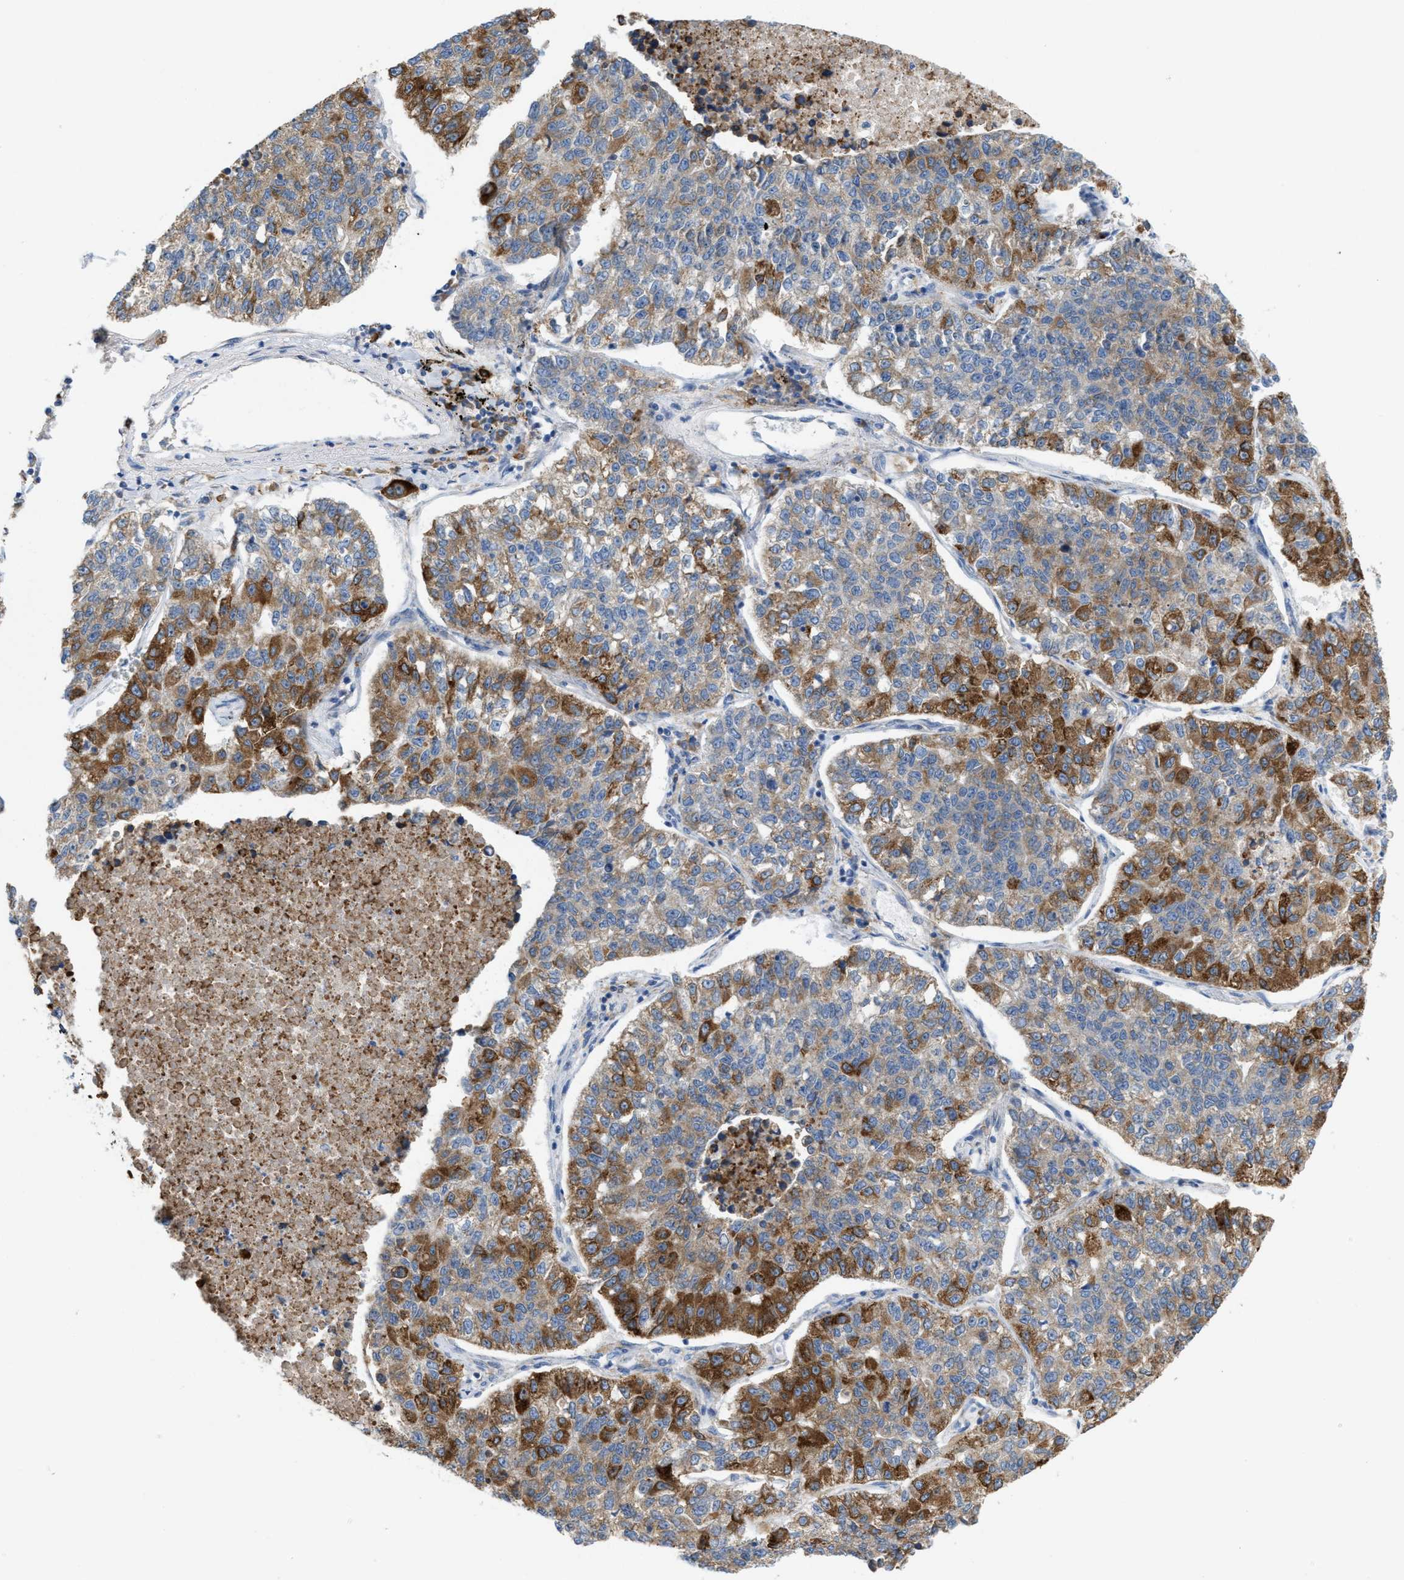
{"staining": {"intensity": "moderate", "quantity": "25%-75%", "location": "cytoplasmic/membranous"}, "tissue": "lung cancer", "cell_type": "Tumor cells", "image_type": "cancer", "snomed": [{"axis": "morphology", "description": "Adenocarcinoma, NOS"}, {"axis": "topography", "description": "Lung"}], "caption": "Immunohistochemical staining of human lung adenocarcinoma exhibits medium levels of moderate cytoplasmic/membranous staining in approximately 25%-75% of tumor cells. Using DAB (3,3'-diaminobenzidine) (brown) and hematoxylin (blue) stains, captured at high magnification using brightfield microscopy.", "gene": "DYNC2I1", "patient": {"sex": "male", "age": 49}}